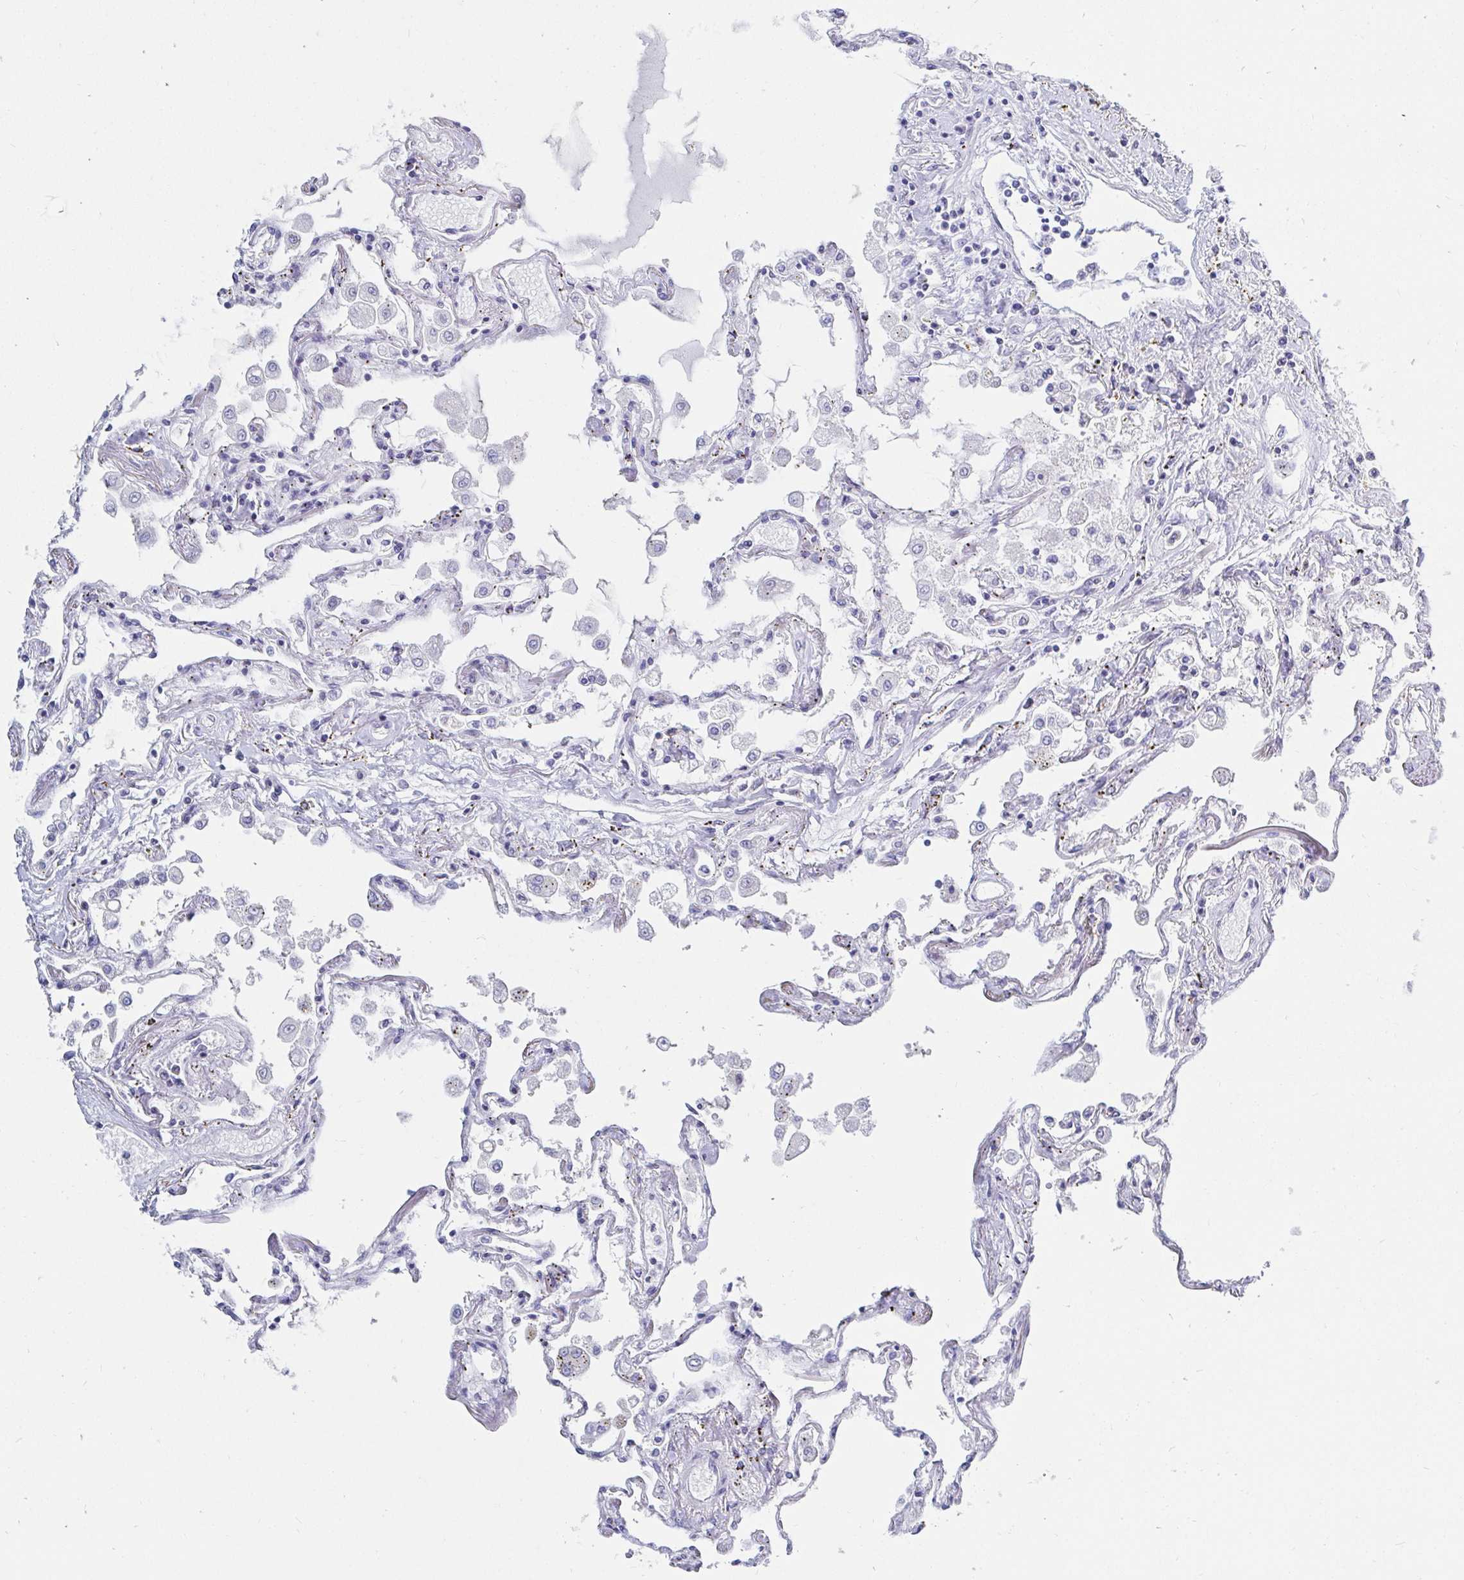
{"staining": {"intensity": "negative", "quantity": "none", "location": "none"}, "tissue": "lung", "cell_type": "Alveolar cells", "image_type": "normal", "snomed": [{"axis": "morphology", "description": "Normal tissue, NOS"}, {"axis": "morphology", "description": "Adenocarcinoma, NOS"}, {"axis": "topography", "description": "Cartilage tissue"}, {"axis": "topography", "description": "Lung"}], "caption": "Image shows no protein expression in alveolar cells of normal lung. (DAB (3,3'-diaminobenzidine) immunohistochemistry (IHC) visualized using brightfield microscopy, high magnification).", "gene": "OR10K1", "patient": {"sex": "female", "age": 67}}